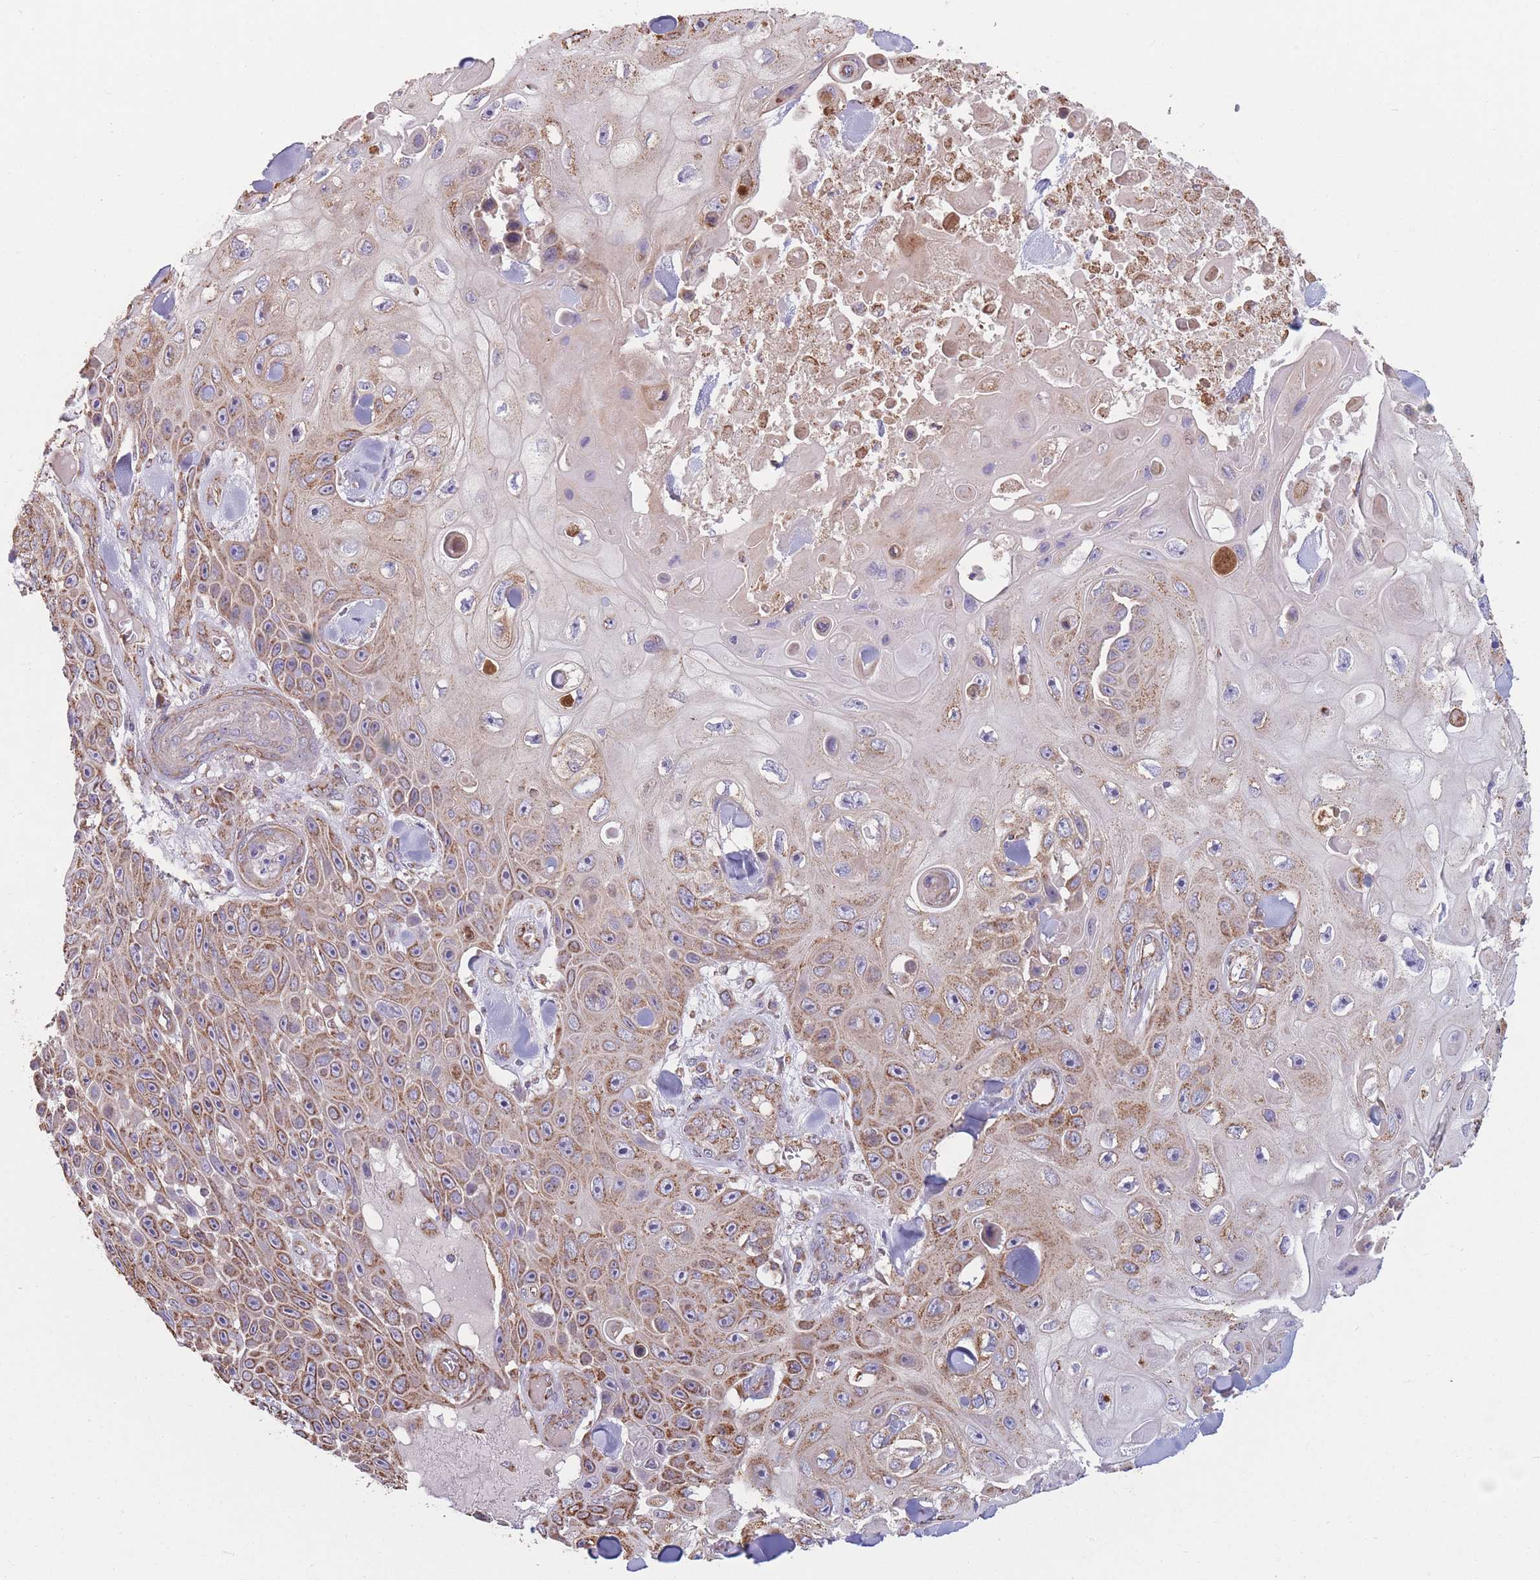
{"staining": {"intensity": "moderate", "quantity": ">75%", "location": "cytoplasmic/membranous"}, "tissue": "skin cancer", "cell_type": "Tumor cells", "image_type": "cancer", "snomed": [{"axis": "morphology", "description": "Squamous cell carcinoma, NOS"}, {"axis": "topography", "description": "Skin"}], "caption": "Moderate cytoplasmic/membranous protein expression is present in about >75% of tumor cells in squamous cell carcinoma (skin). Using DAB (brown) and hematoxylin (blue) stains, captured at high magnification using brightfield microscopy.", "gene": "KIF16B", "patient": {"sex": "male", "age": 82}}